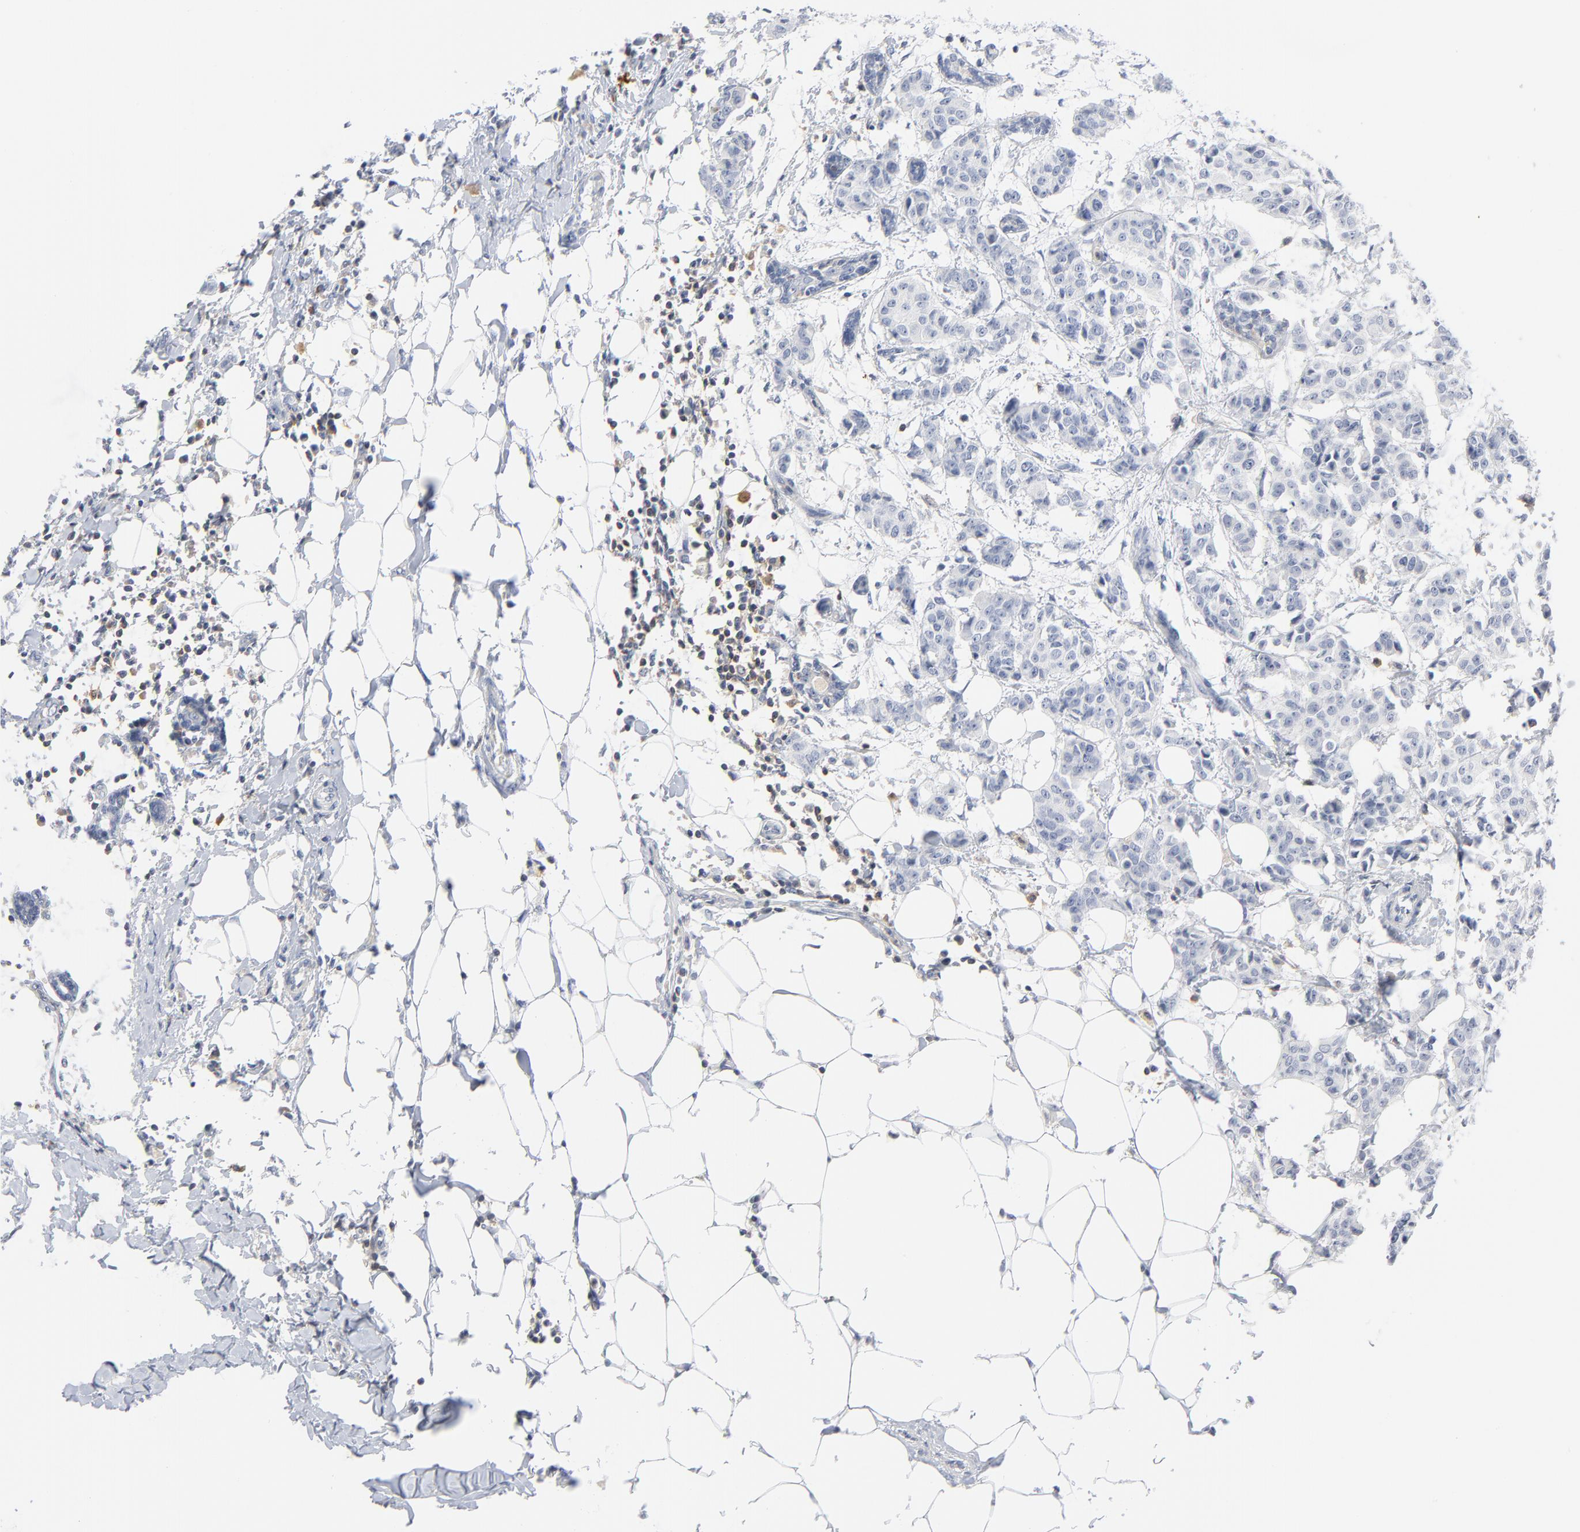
{"staining": {"intensity": "negative", "quantity": "none", "location": "none"}, "tissue": "breast cancer", "cell_type": "Tumor cells", "image_type": "cancer", "snomed": [{"axis": "morphology", "description": "Duct carcinoma"}, {"axis": "topography", "description": "Breast"}], "caption": "The micrograph demonstrates no staining of tumor cells in breast infiltrating ductal carcinoma.", "gene": "PTK2B", "patient": {"sex": "female", "age": 40}}